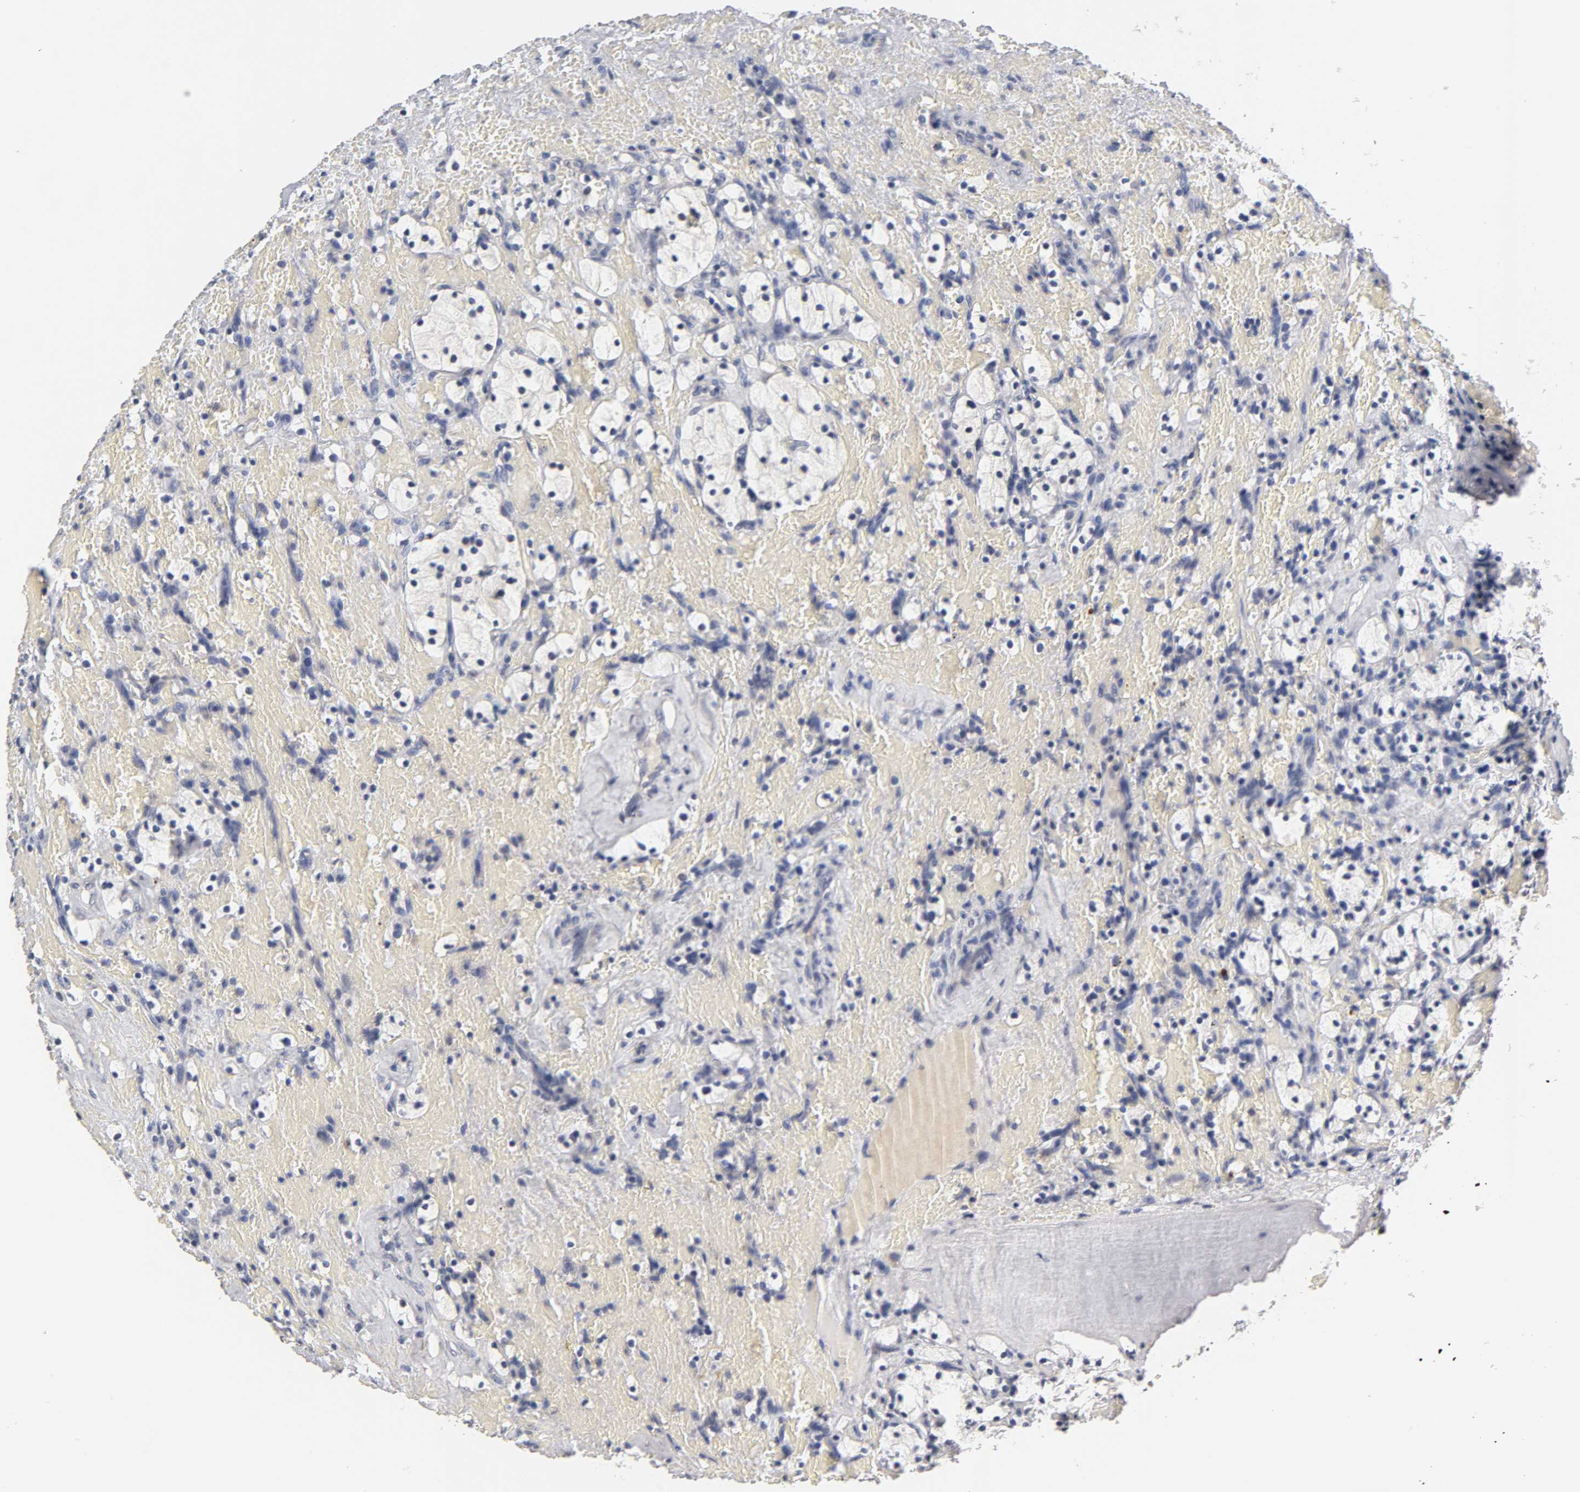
{"staining": {"intensity": "negative", "quantity": "none", "location": "none"}, "tissue": "renal cancer", "cell_type": "Tumor cells", "image_type": "cancer", "snomed": [{"axis": "morphology", "description": "Adenocarcinoma, NOS"}, {"axis": "topography", "description": "Kidney"}], "caption": "Adenocarcinoma (renal) was stained to show a protein in brown. There is no significant positivity in tumor cells.", "gene": "OVOL1", "patient": {"sex": "female", "age": 83}}